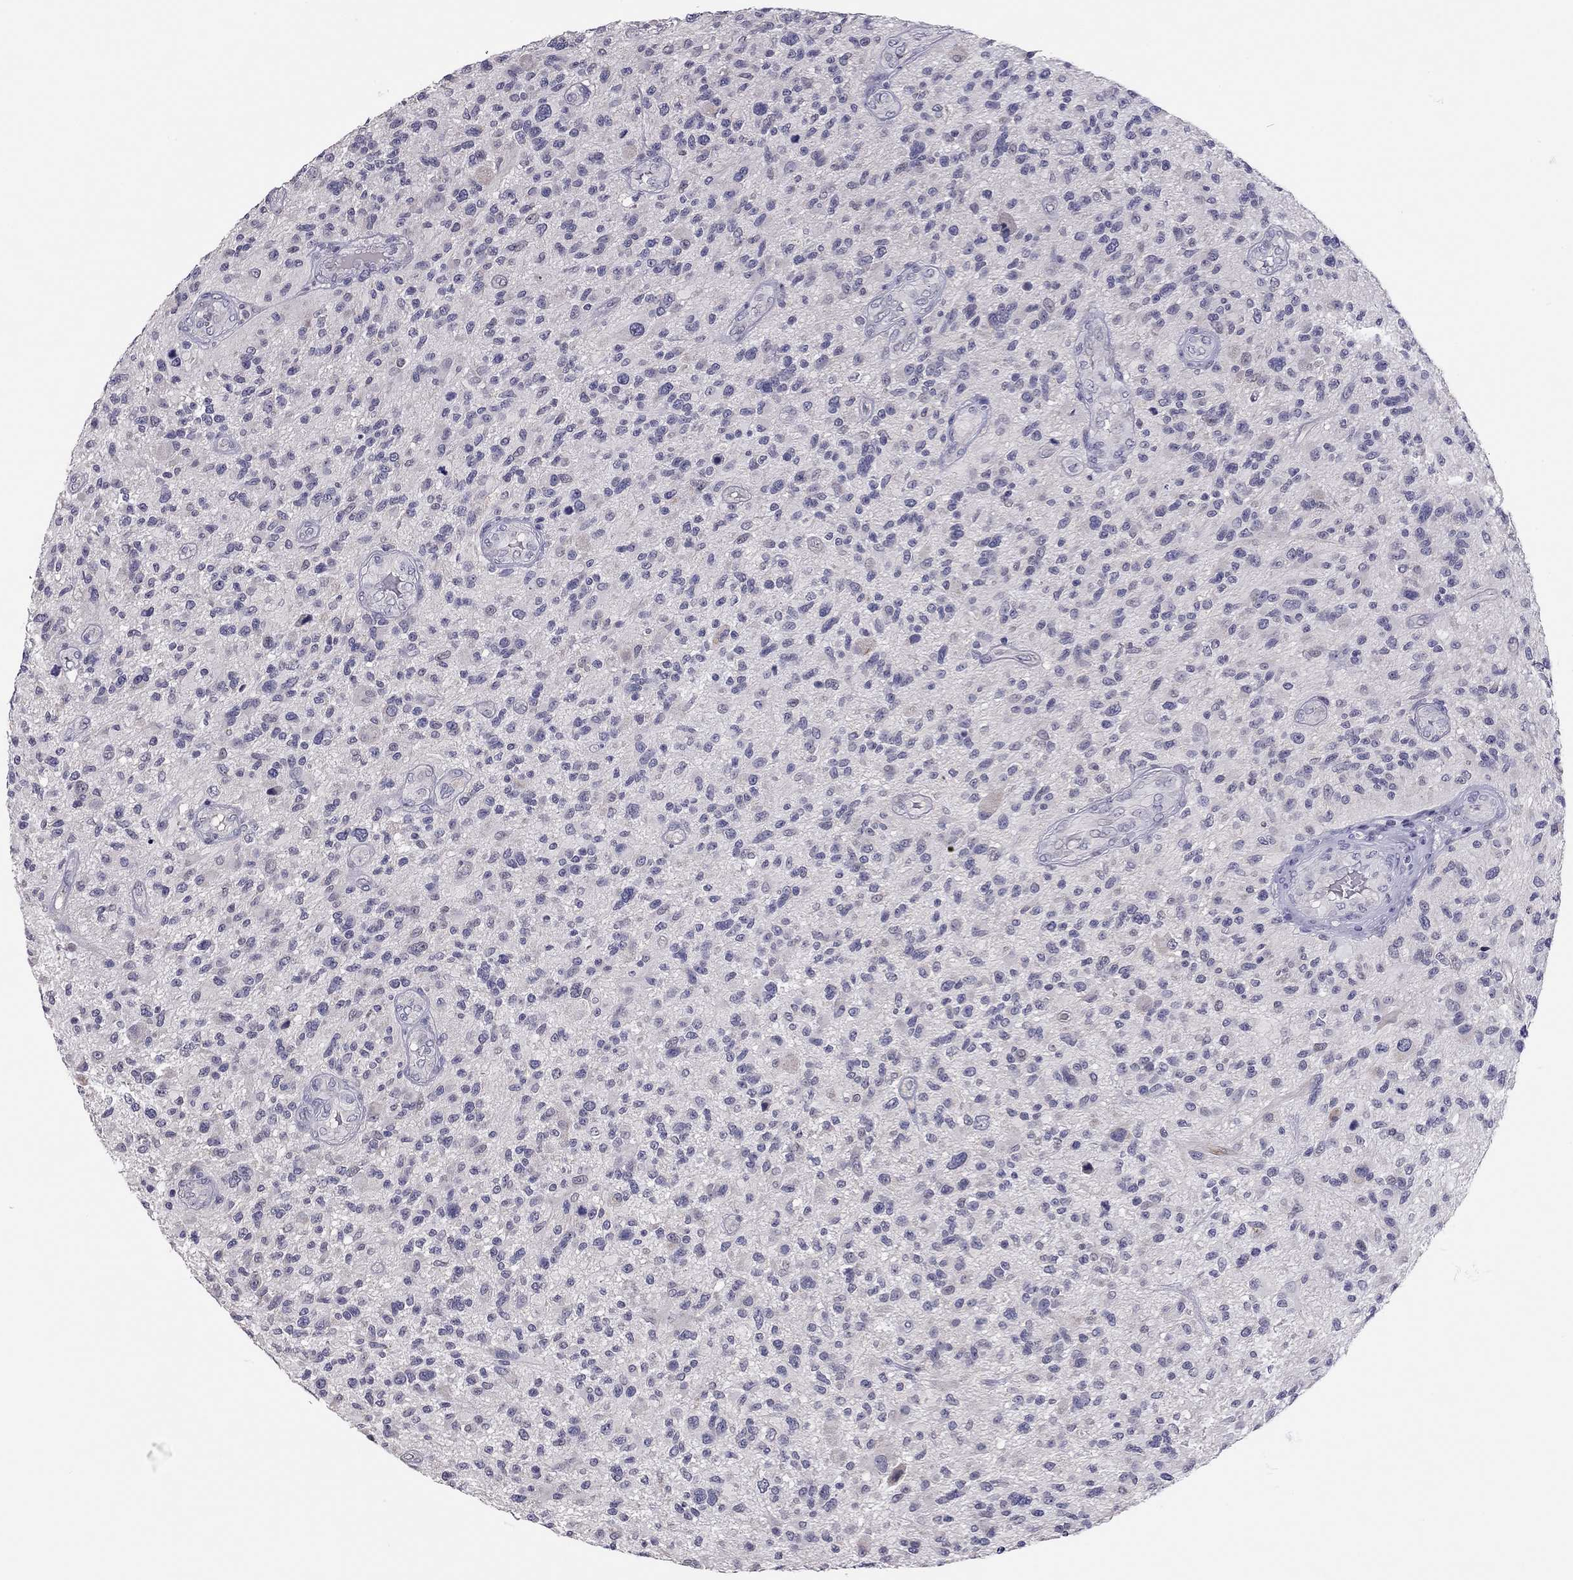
{"staining": {"intensity": "negative", "quantity": "none", "location": "none"}, "tissue": "glioma", "cell_type": "Tumor cells", "image_type": "cancer", "snomed": [{"axis": "morphology", "description": "Glioma, malignant, High grade"}, {"axis": "topography", "description": "Brain"}], "caption": "DAB immunohistochemical staining of human high-grade glioma (malignant) demonstrates no significant positivity in tumor cells.", "gene": "SCARB1", "patient": {"sex": "male", "age": 47}}